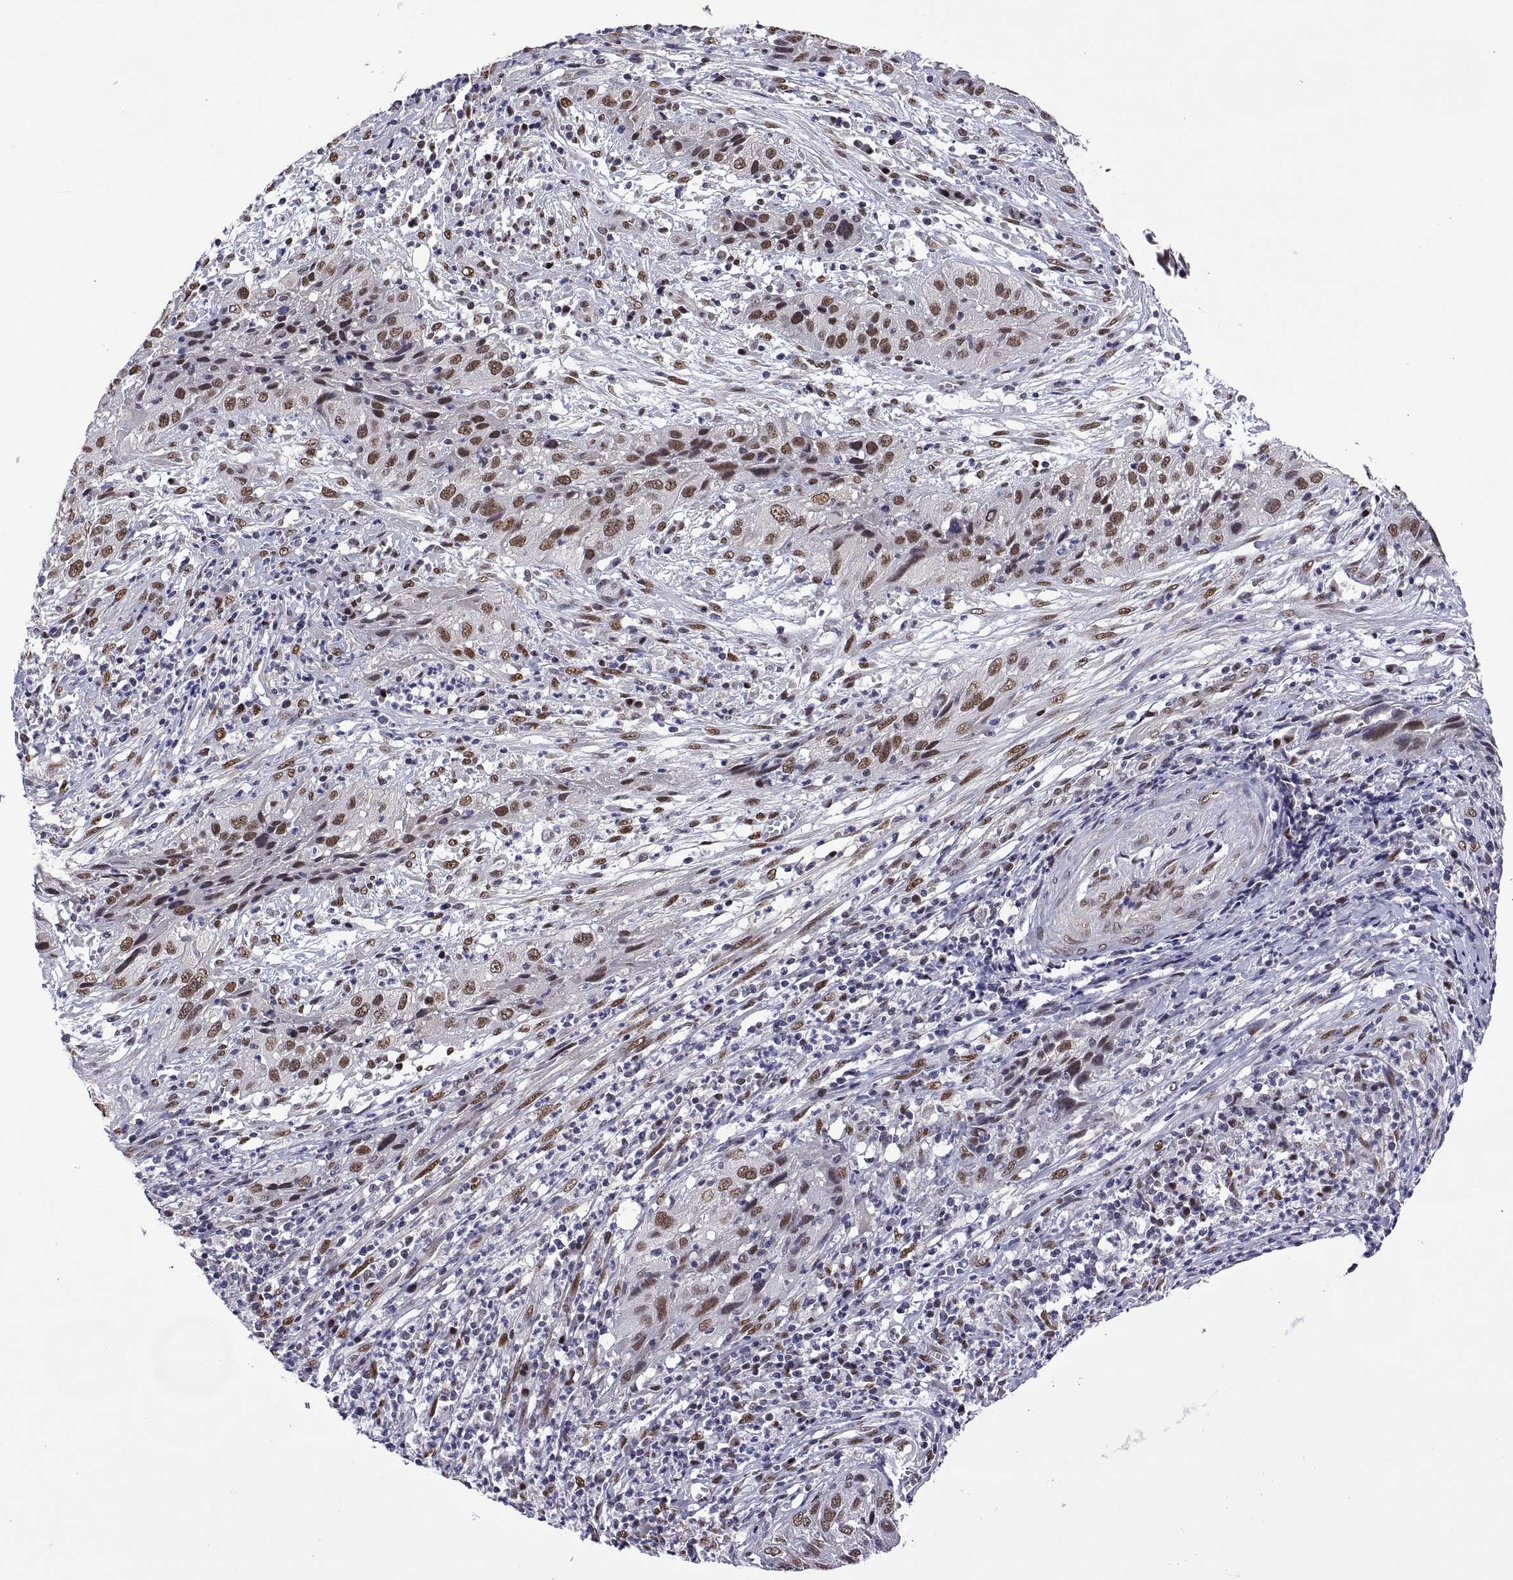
{"staining": {"intensity": "moderate", "quantity": ">75%", "location": "nuclear"}, "tissue": "cervical cancer", "cell_type": "Tumor cells", "image_type": "cancer", "snomed": [{"axis": "morphology", "description": "Squamous cell carcinoma, NOS"}, {"axis": "topography", "description": "Cervix"}], "caption": "A high-resolution photomicrograph shows immunohistochemistry (IHC) staining of cervical squamous cell carcinoma, which reveals moderate nuclear staining in approximately >75% of tumor cells.", "gene": "NR4A1", "patient": {"sex": "female", "age": 32}}